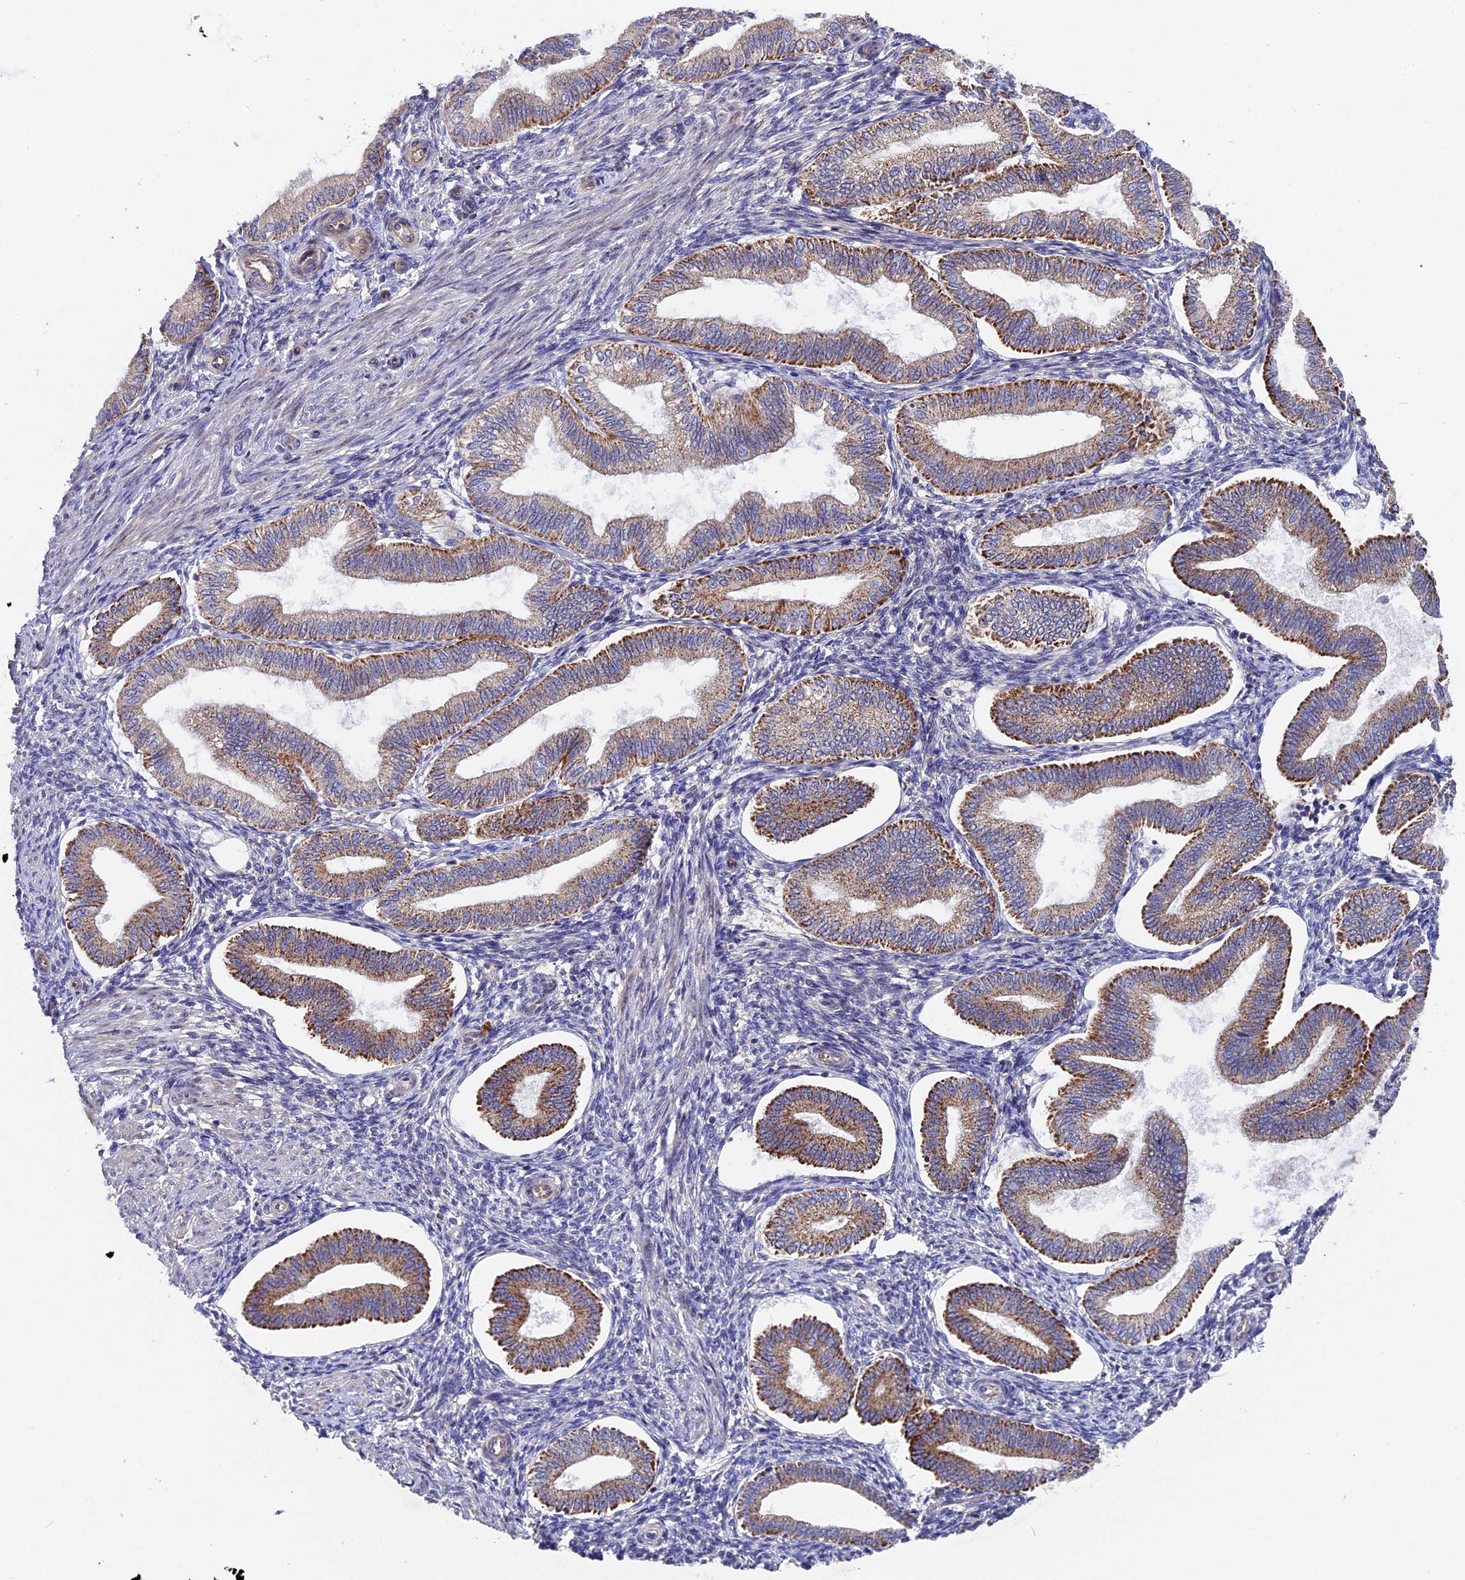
{"staining": {"intensity": "negative", "quantity": "none", "location": "none"}, "tissue": "endometrium", "cell_type": "Cells in endometrial stroma", "image_type": "normal", "snomed": [{"axis": "morphology", "description": "Normal tissue, NOS"}, {"axis": "topography", "description": "Endometrium"}], "caption": "The micrograph reveals no staining of cells in endometrial stroma in normal endometrium. (DAB (3,3'-diaminobenzidine) IHC, high magnification).", "gene": "PIGU", "patient": {"sex": "female", "age": 39}}